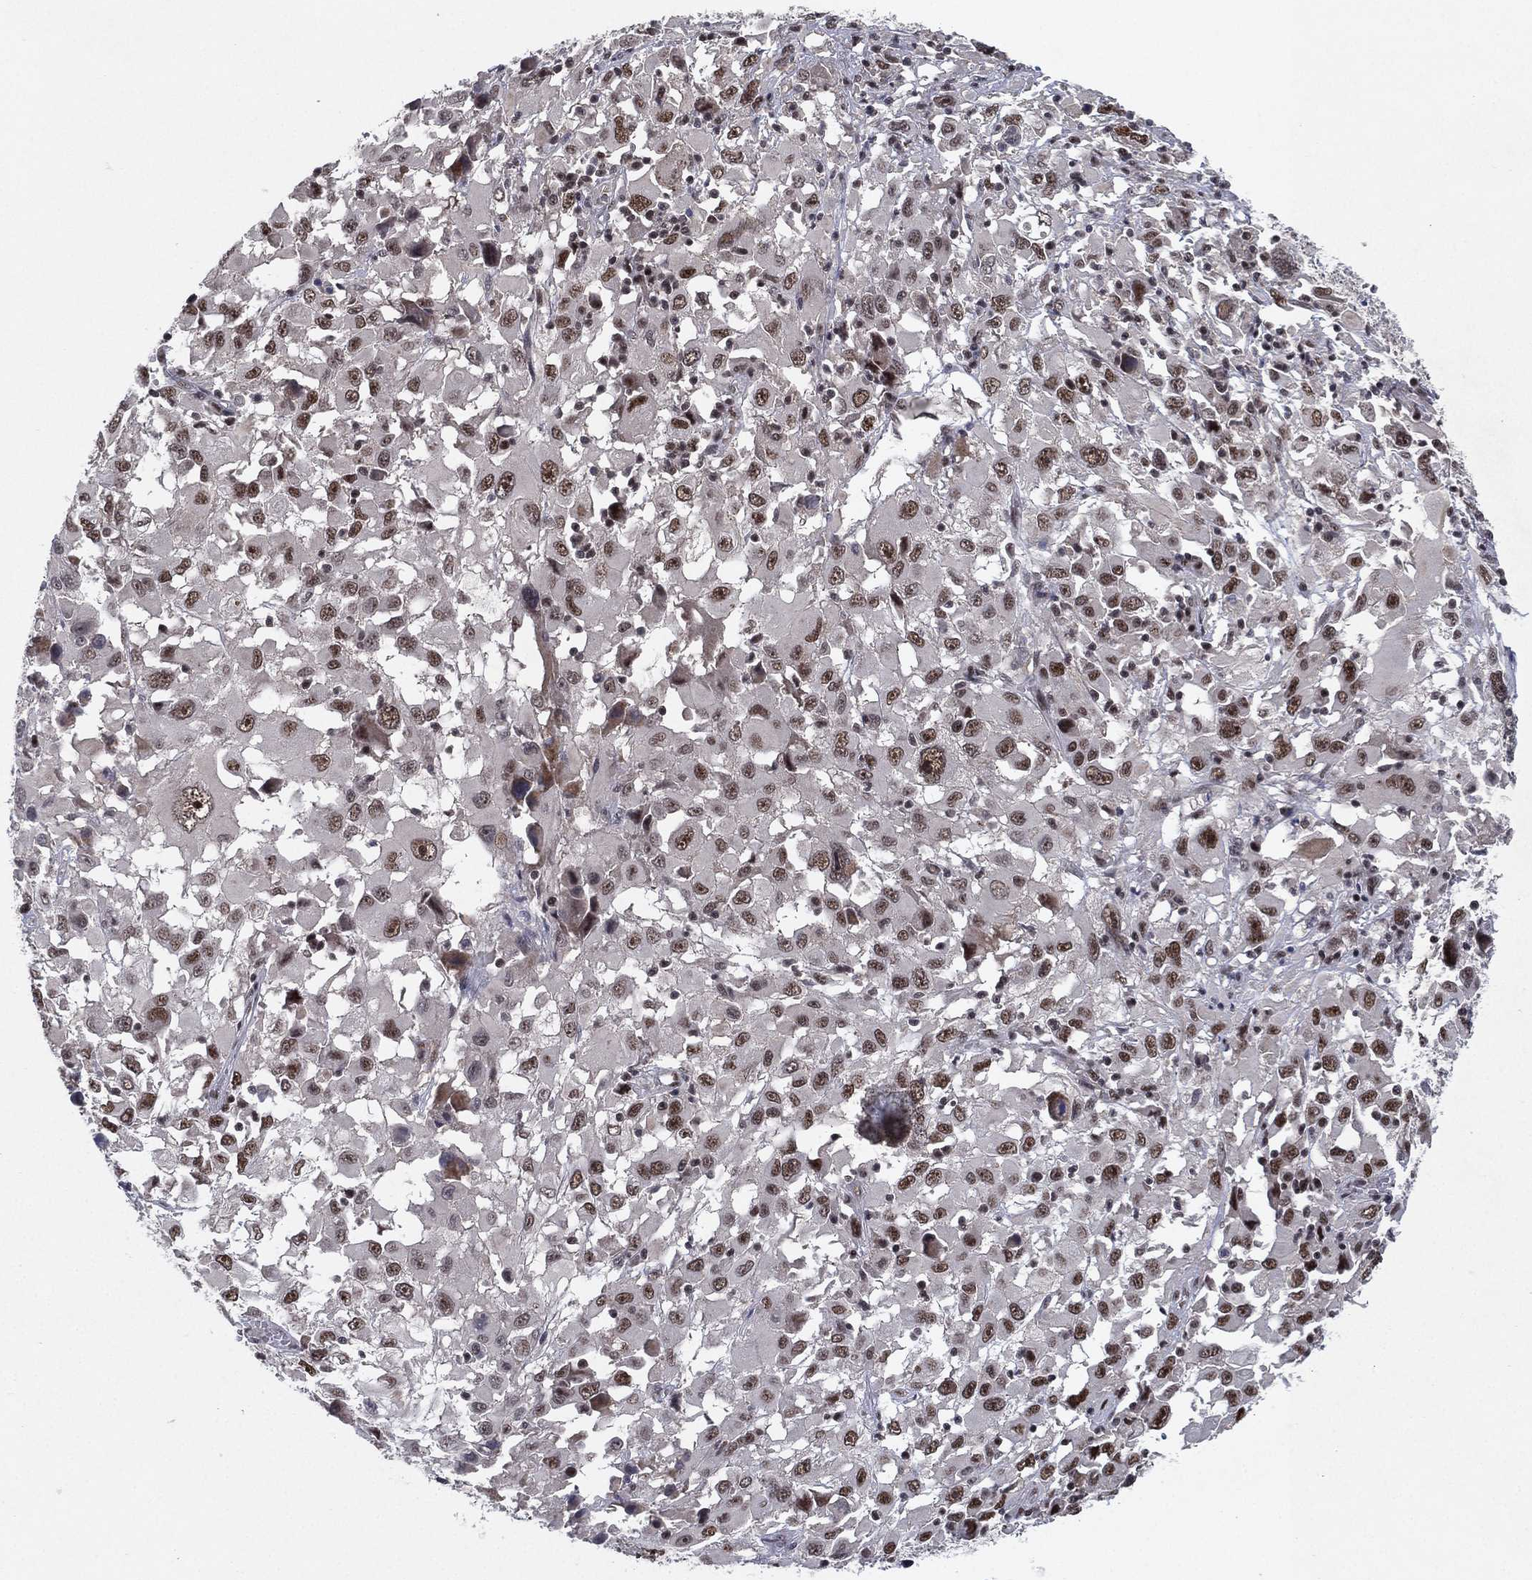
{"staining": {"intensity": "moderate", "quantity": "25%-75%", "location": "nuclear"}, "tissue": "melanoma", "cell_type": "Tumor cells", "image_type": "cancer", "snomed": [{"axis": "morphology", "description": "Malignant melanoma, Metastatic site"}, {"axis": "topography", "description": "Soft tissue"}], "caption": "Melanoma stained with a protein marker exhibits moderate staining in tumor cells.", "gene": "DGCR8", "patient": {"sex": "male", "age": 50}}